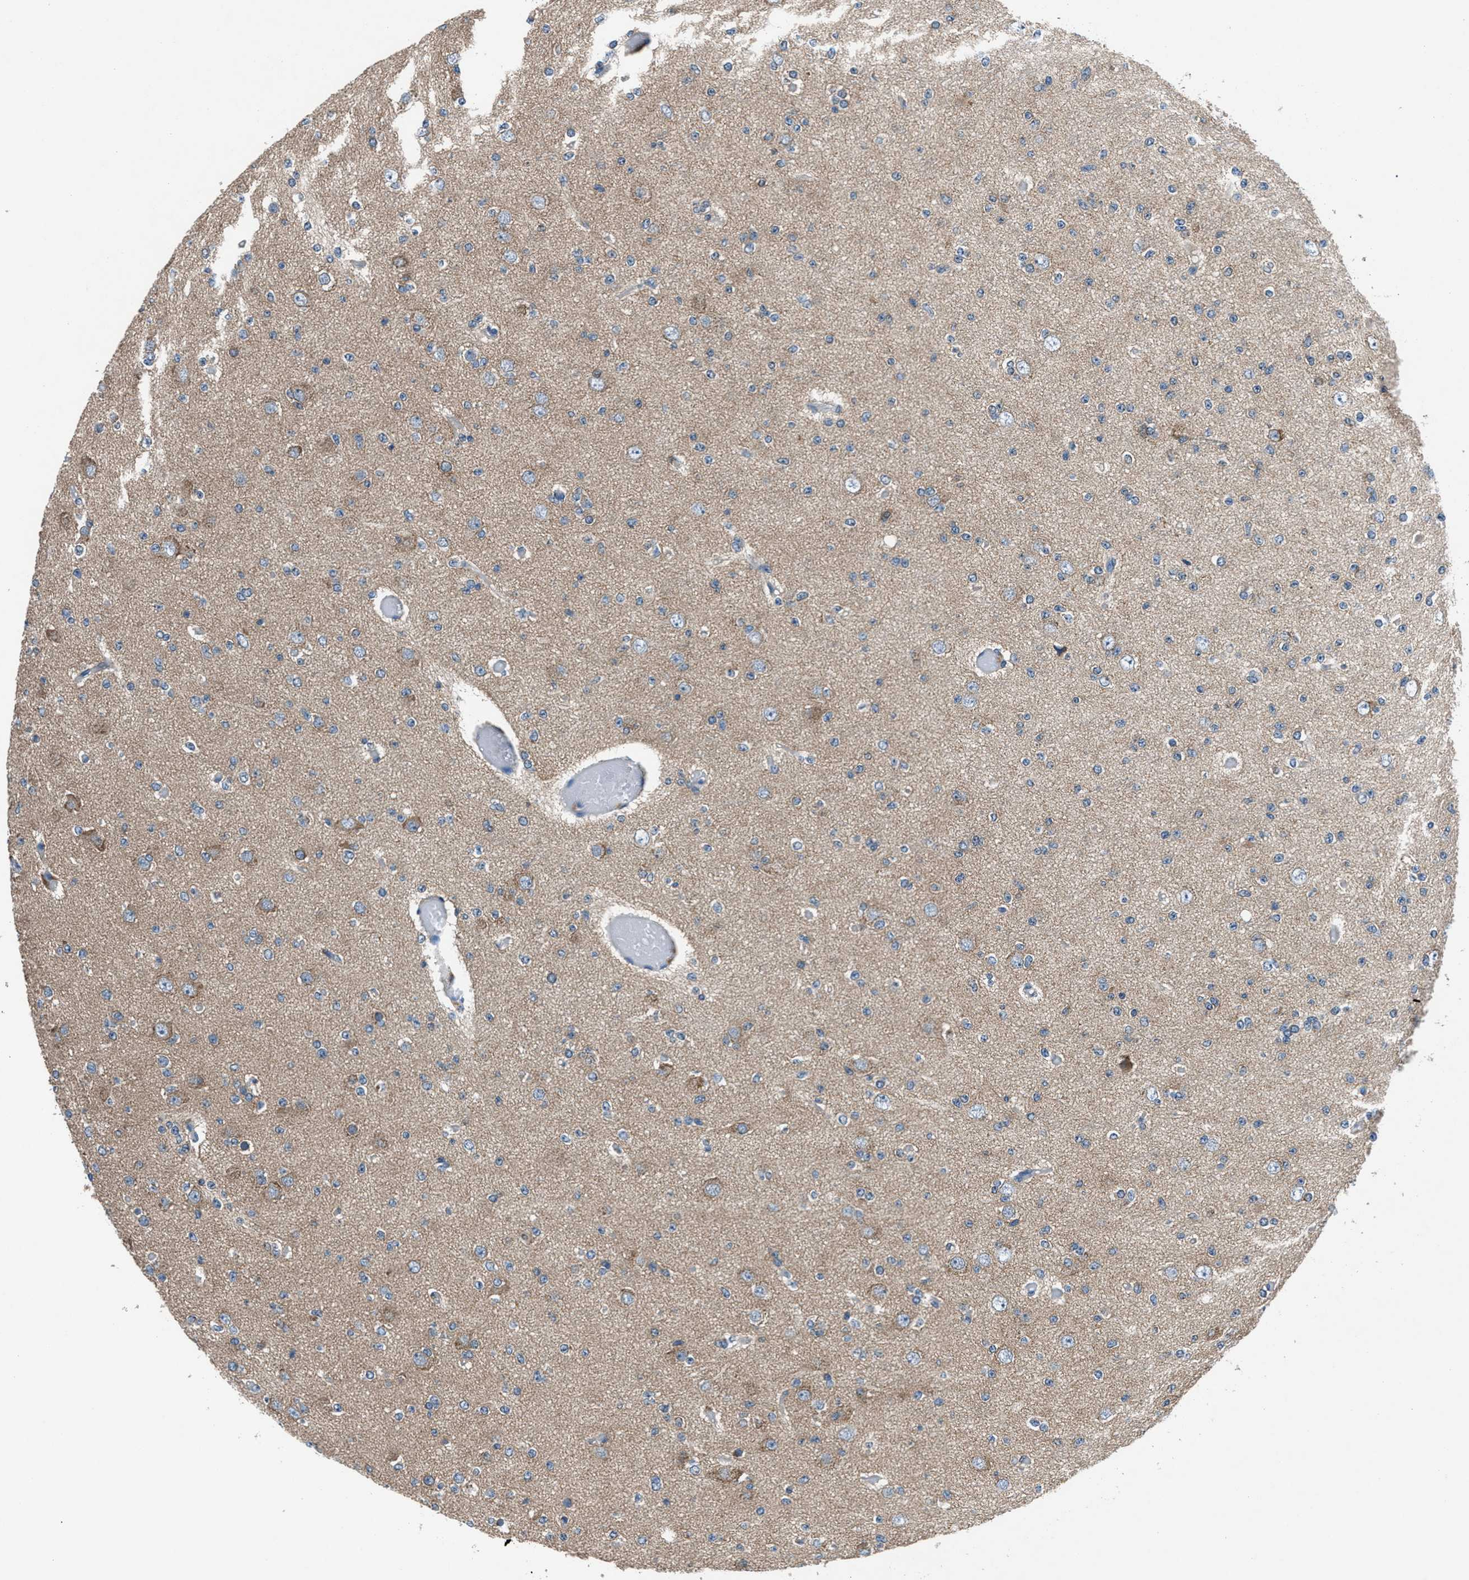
{"staining": {"intensity": "weak", "quantity": "<25%", "location": "cytoplasmic/membranous"}, "tissue": "glioma", "cell_type": "Tumor cells", "image_type": "cancer", "snomed": [{"axis": "morphology", "description": "Glioma, malignant, Low grade"}, {"axis": "topography", "description": "Brain"}], "caption": "High power microscopy image of an IHC image of glioma, revealing no significant staining in tumor cells. Brightfield microscopy of IHC stained with DAB (brown) and hematoxylin (blue), captured at high magnification.", "gene": "PRTFDC1", "patient": {"sex": "female", "age": 22}}